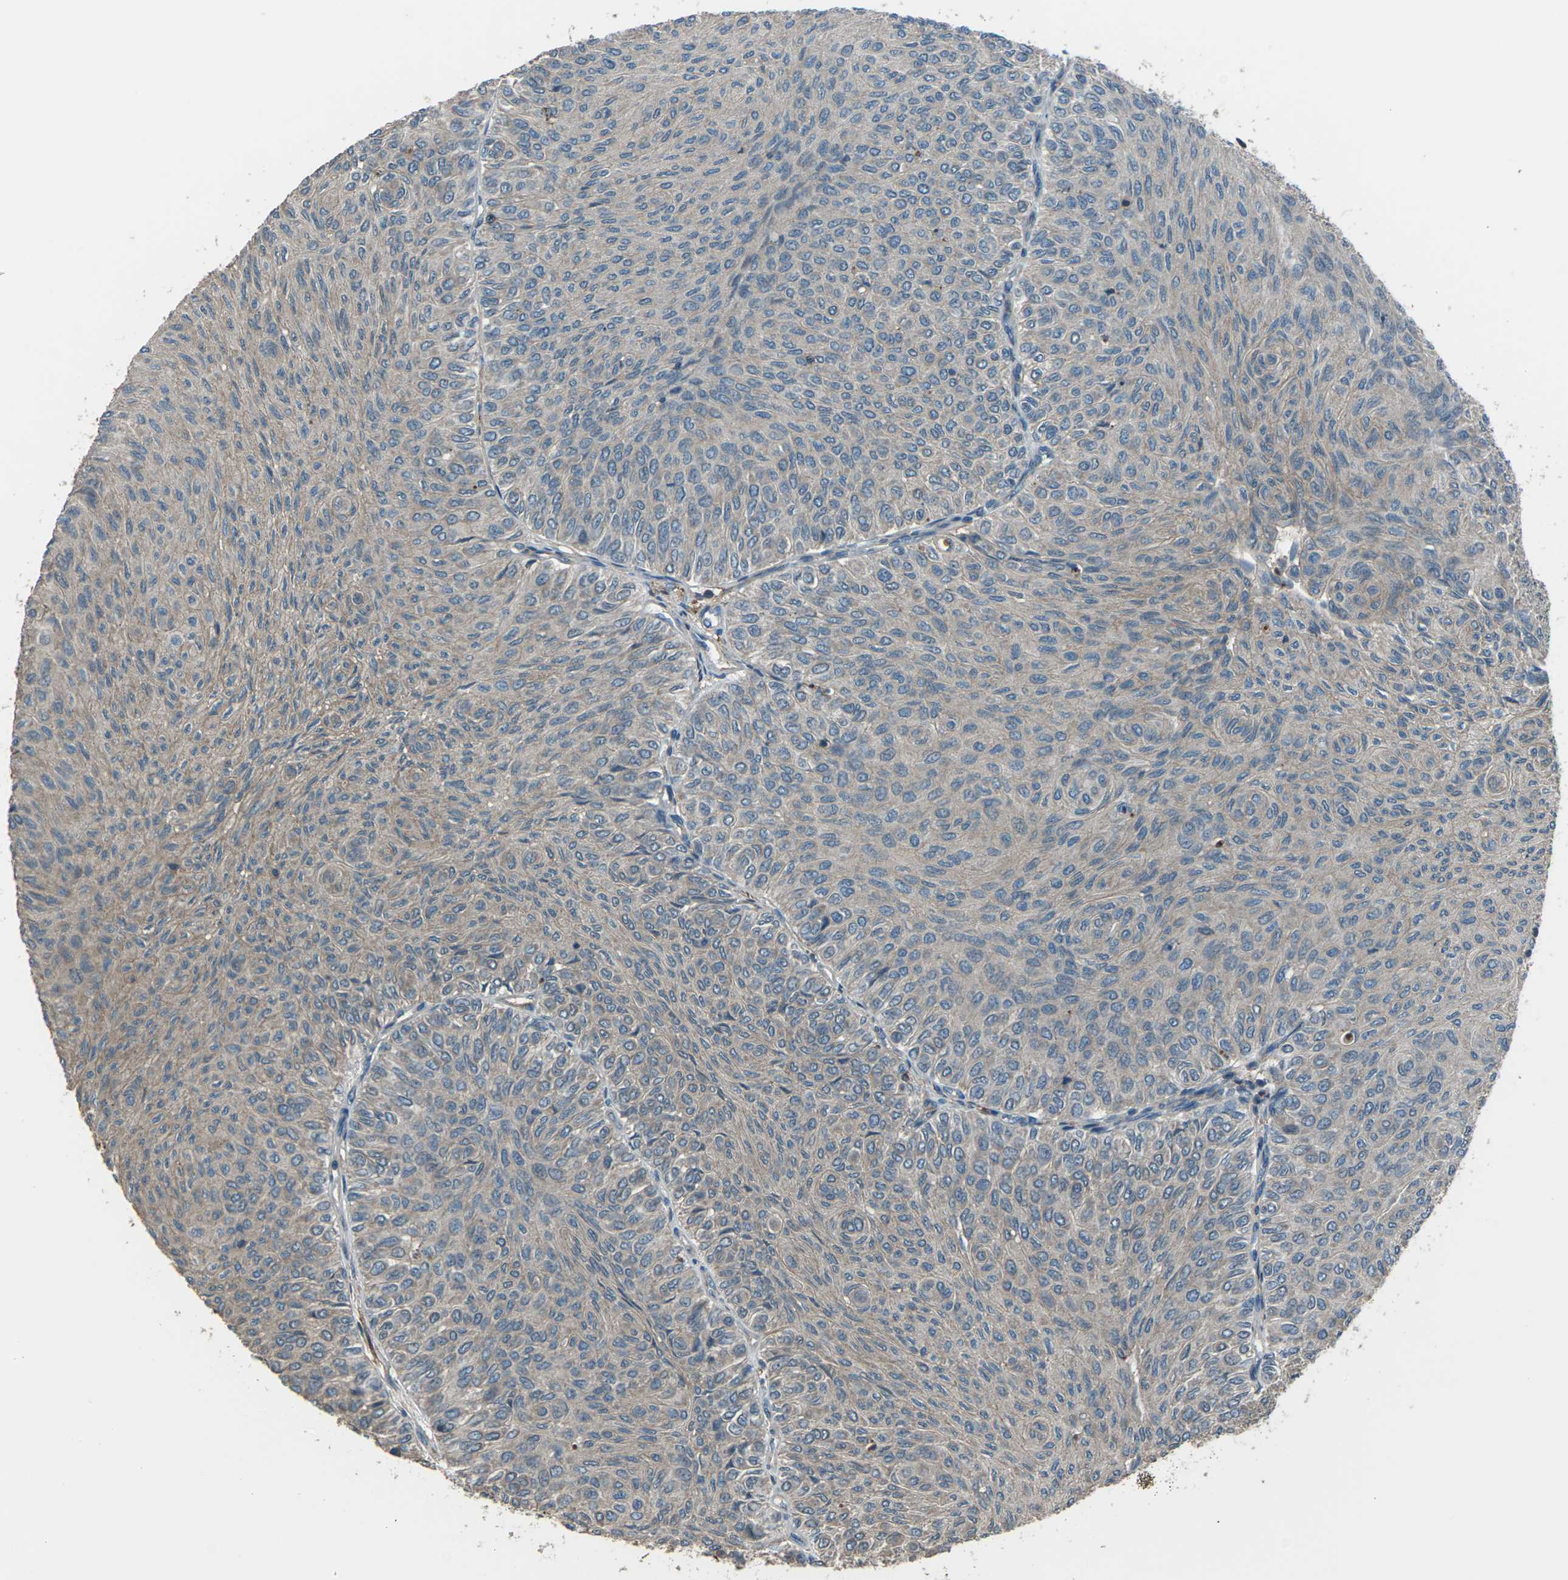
{"staining": {"intensity": "weak", "quantity": ">75%", "location": "cytoplasmic/membranous"}, "tissue": "urothelial cancer", "cell_type": "Tumor cells", "image_type": "cancer", "snomed": [{"axis": "morphology", "description": "Urothelial carcinoma, Low grade"}, {"axis": "topography", "description": "Urinary bladder"}], "caption": "Protein expression analysis of urothelial carcinoma (low-grade) demonstrates weak cytoplasmic/membranous expression in about >75% of tumor cells. (brown staining indicates protein expression, while blue staining denotes nuclei).", "gene": "CMTM4", "patient": {"sex": "male", "age": 78}}